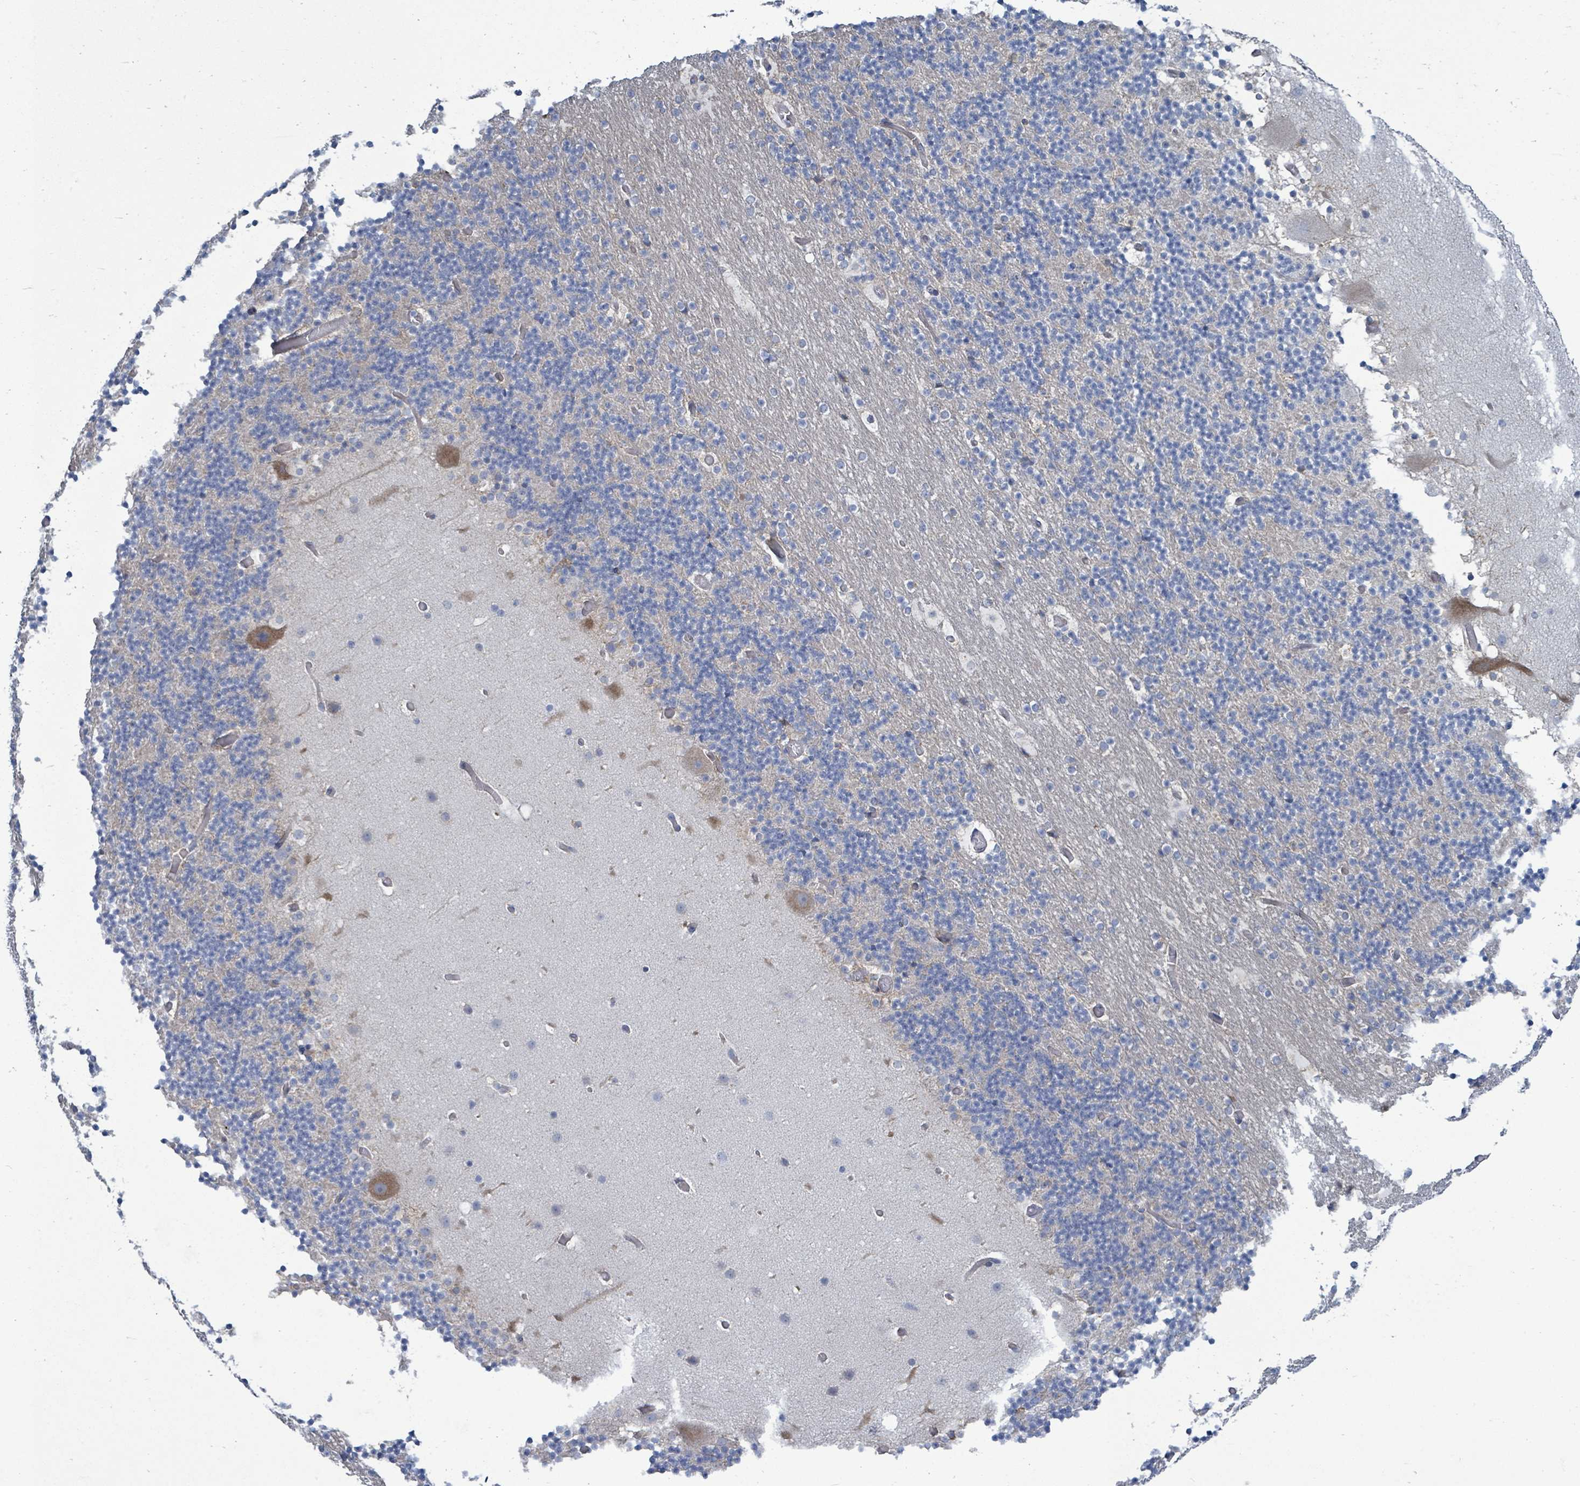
{"staining": {"intensity": "negative", "quantity": "none", "location": "none"}, "tissue": "cerebellum", "cell_type": "Cells in granular layer", "image_type": "normal", "snomed": [{"axis": "morphology", "description": "Normal tissue, NOS"}, {"axis": "topography", "description": "Cerebellum"}], "caption": "Immunohistochemical staining of unremarkable cerebellum shows no significant expression in cells in granular layer.", "gene": "SIRPB1", "patient": {"sex": "male", "age": 57}}